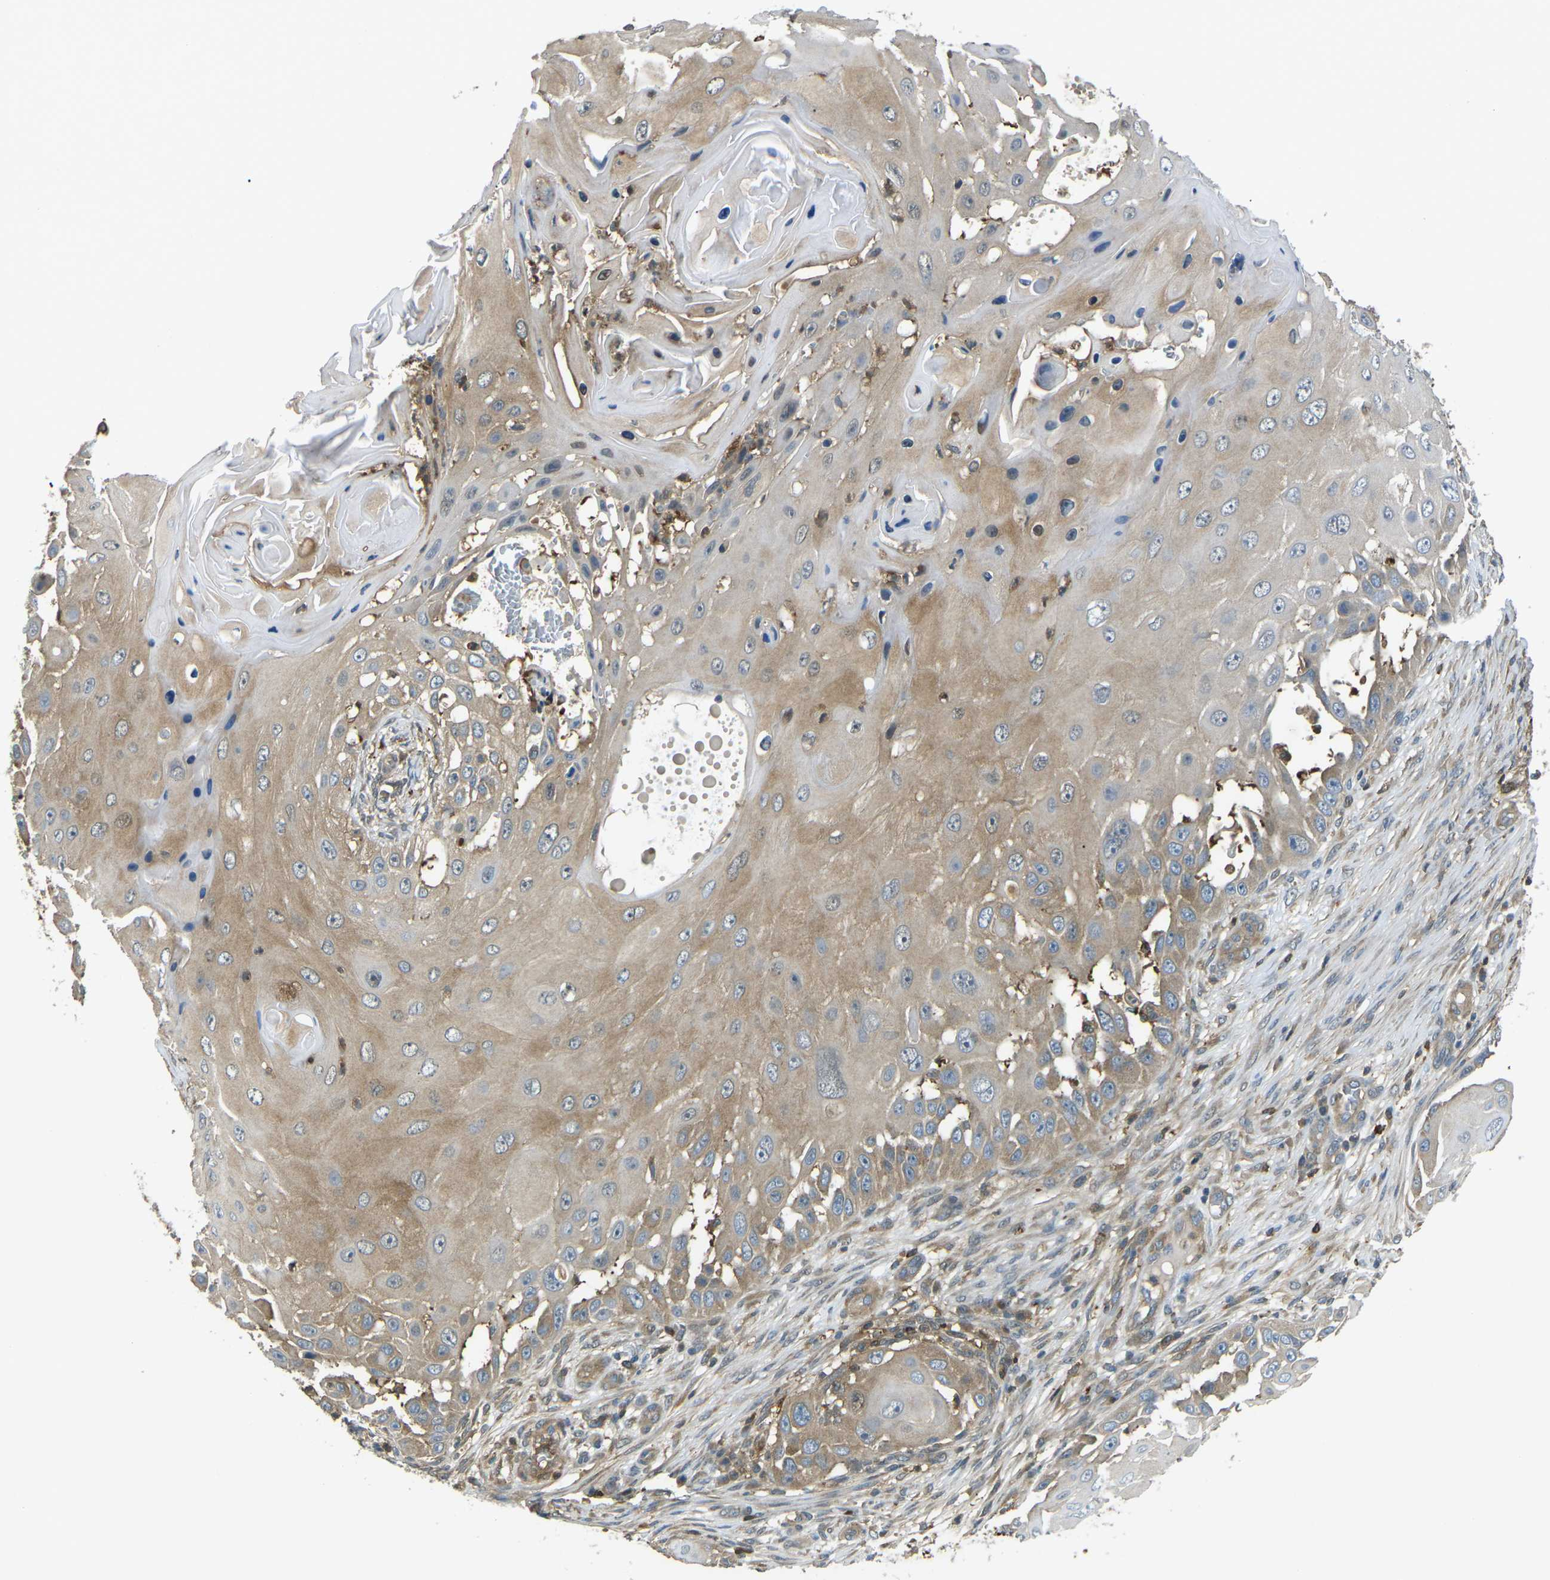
{"staining": {"intensity": "weak", "quantity": ">75%", "location": "cytoplasmic/membranous"}, "tissue": "skin cancer", "cell_type": "Tumor cells", "image_type": "cancer", "snomed": [{"axis": "morphology", "description": "Squamous cell carcinoma, NOS"}, {"axis": "topography", "description": "Skin"}], "caption": "Skin cancer (squamous cell carcinoma) stained with a protein marker shows weak staining in tumor cells.", "gene": "PIEZO2", "patient": {"sex": "female", "age": 44}}